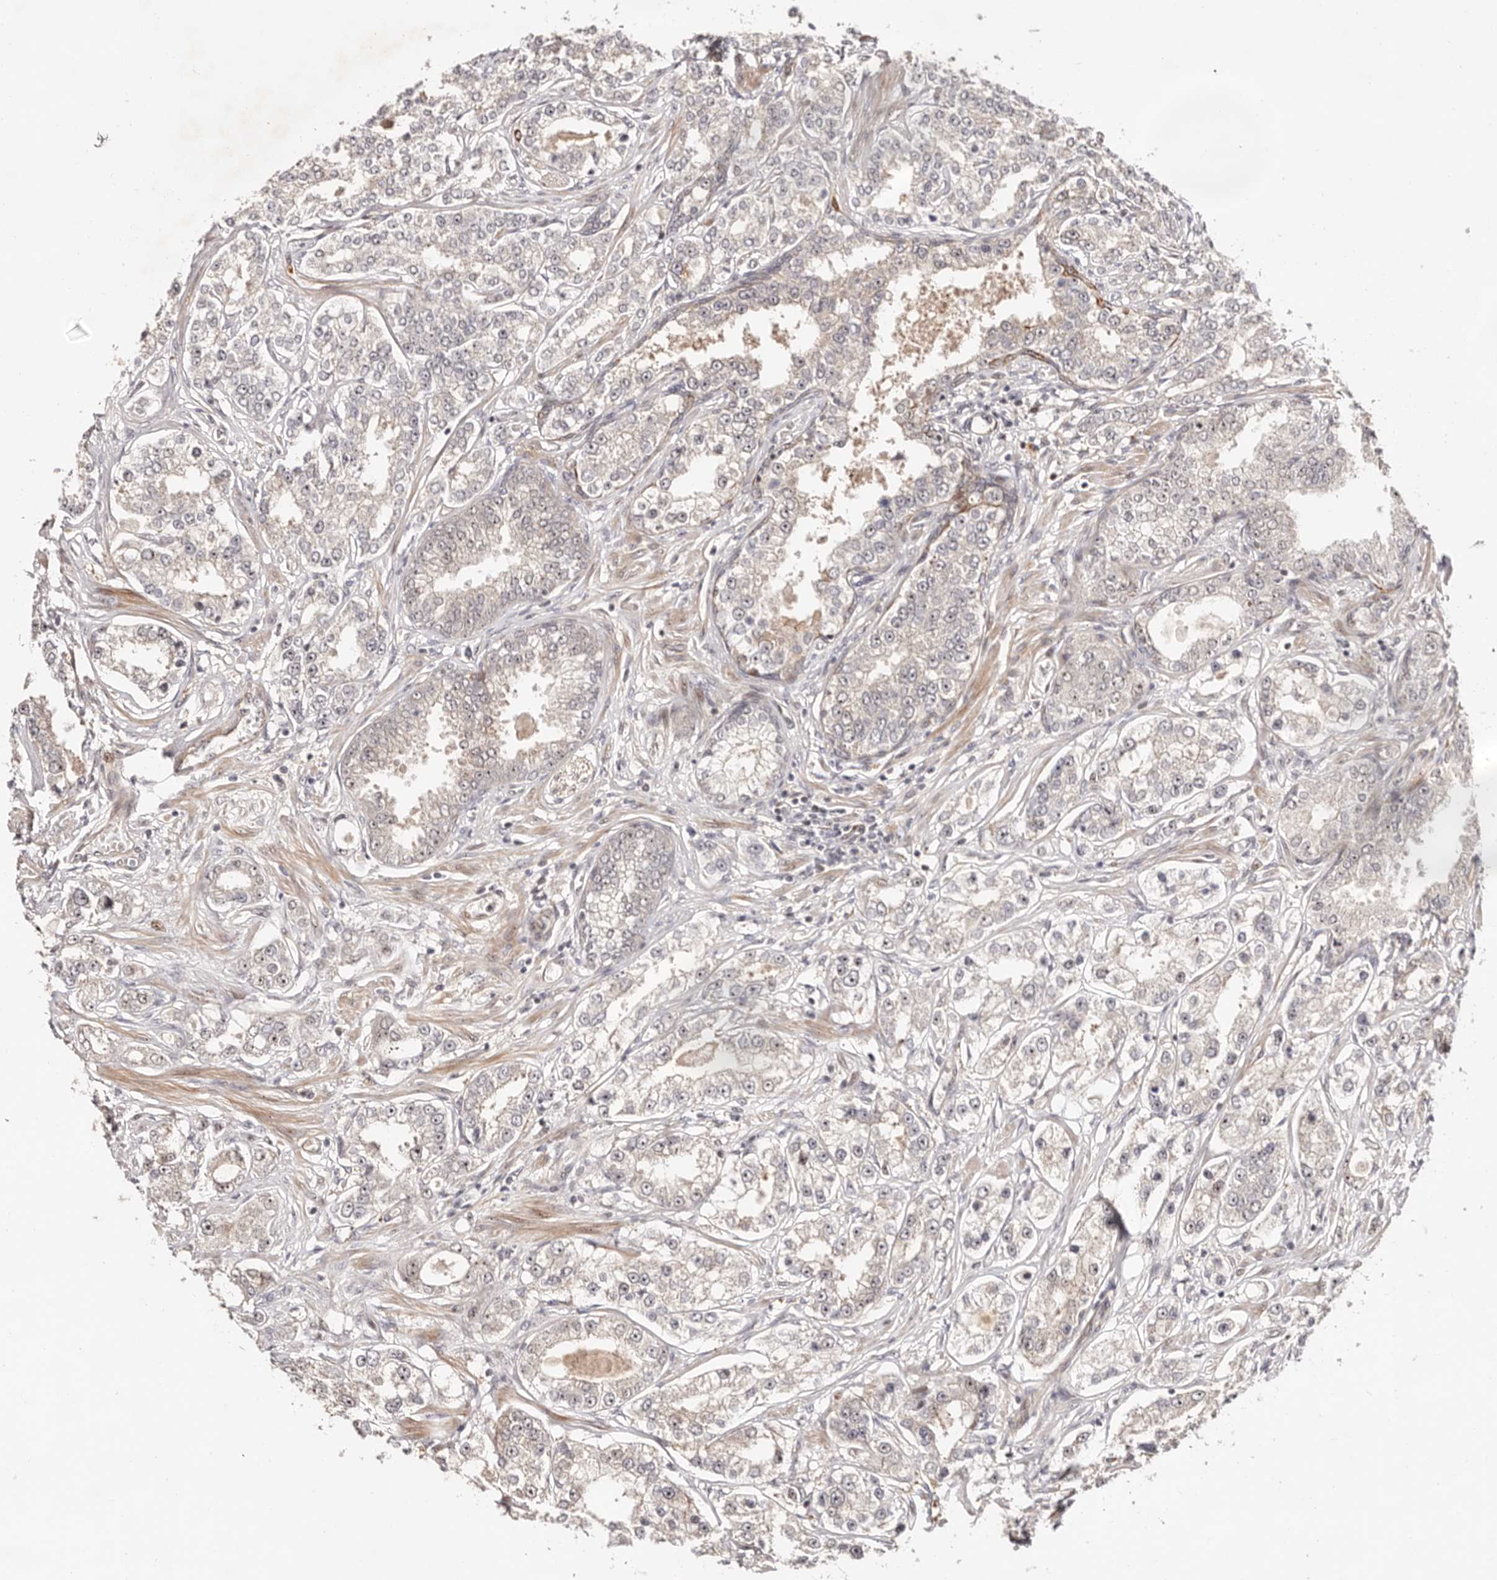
{"staining": {"intensity": "weak", "quantity": "<25%", "location": "cytoplasmic/membranous,nuclear"}, "tissue": "prostate cancer", "cell_type": "Tumor cells", "image_type": "cancer", "snomed": [{"axis": "morphology", "description": "Normal tissue, NOS"}, {"axis": "morphology", "description": "Adenocarcinoma, High grade"}, {"axis": "topography", "description": "Prostate"}], "caption": "Immunohistochemical staining of adenocarcinoma (high-grade) (prostate) shows no significant staining in tumor cells.", "gene": "ODF2L", "patient": {"sex": "male", "age": 83}}